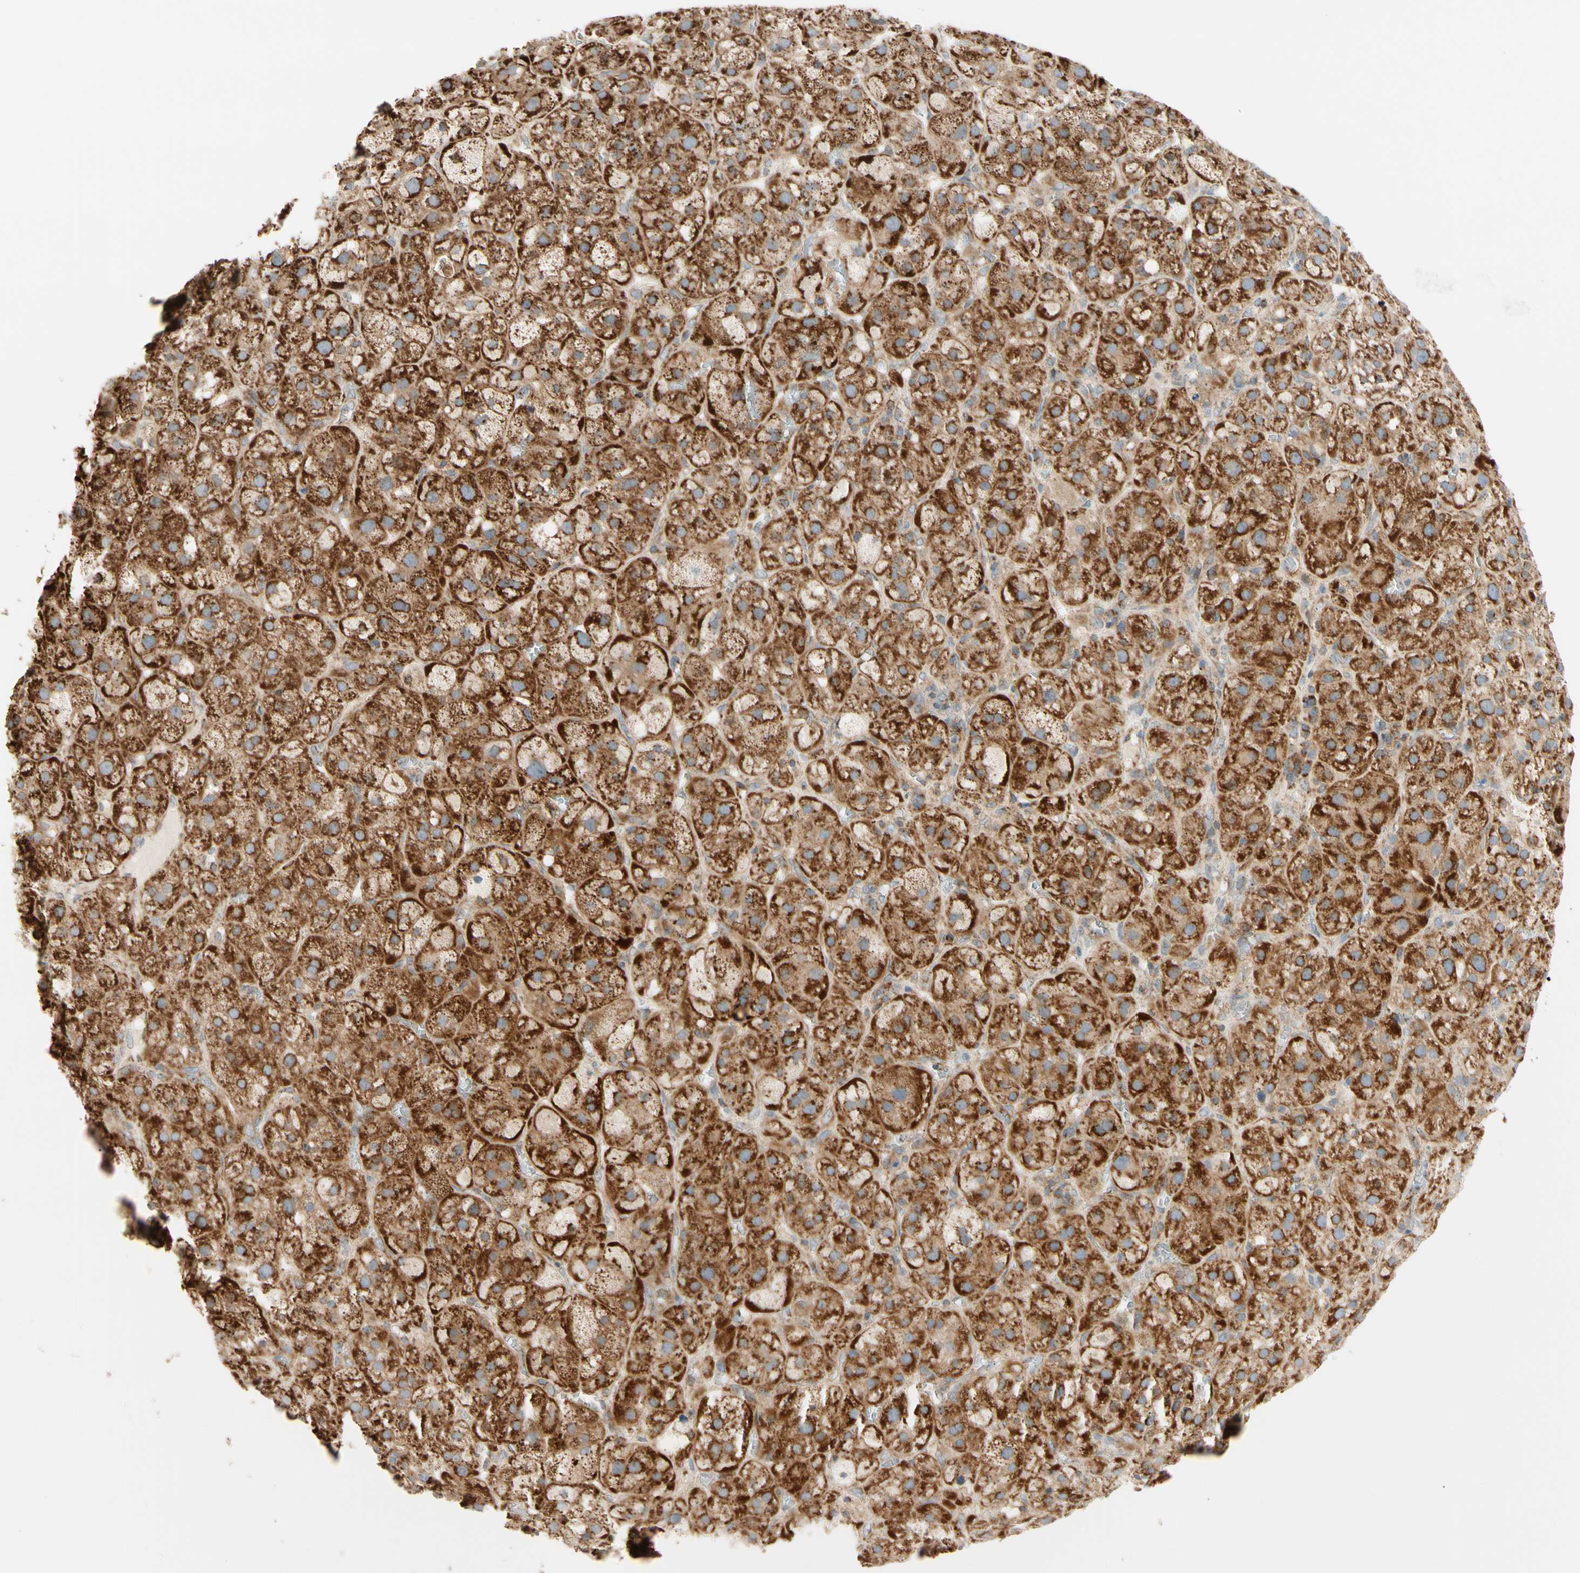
{"staining": {"intensity": "strong", "quantity": ">75%", "location": "cytoplasmic/membranous"}, "tissue": "adrenal gland", "cell_type": "Glandular cells", "image_type": "normal", "snomed": [{"axis": "morphology", "description": "Normal tissue, NOS"}, {"axis": "topography", "description": "Adrenal gland"}], "caption": "Protein expression analysis of normal human adrenal gland reveals strong cytoplasmic/membranous expression in approximately >75% of glandular cells. (brown staining indicates protein expression, while blue staining denotes nuclei).", "gene": "TBC1D10A", "patient": {"sex": "female", "age": 47}}